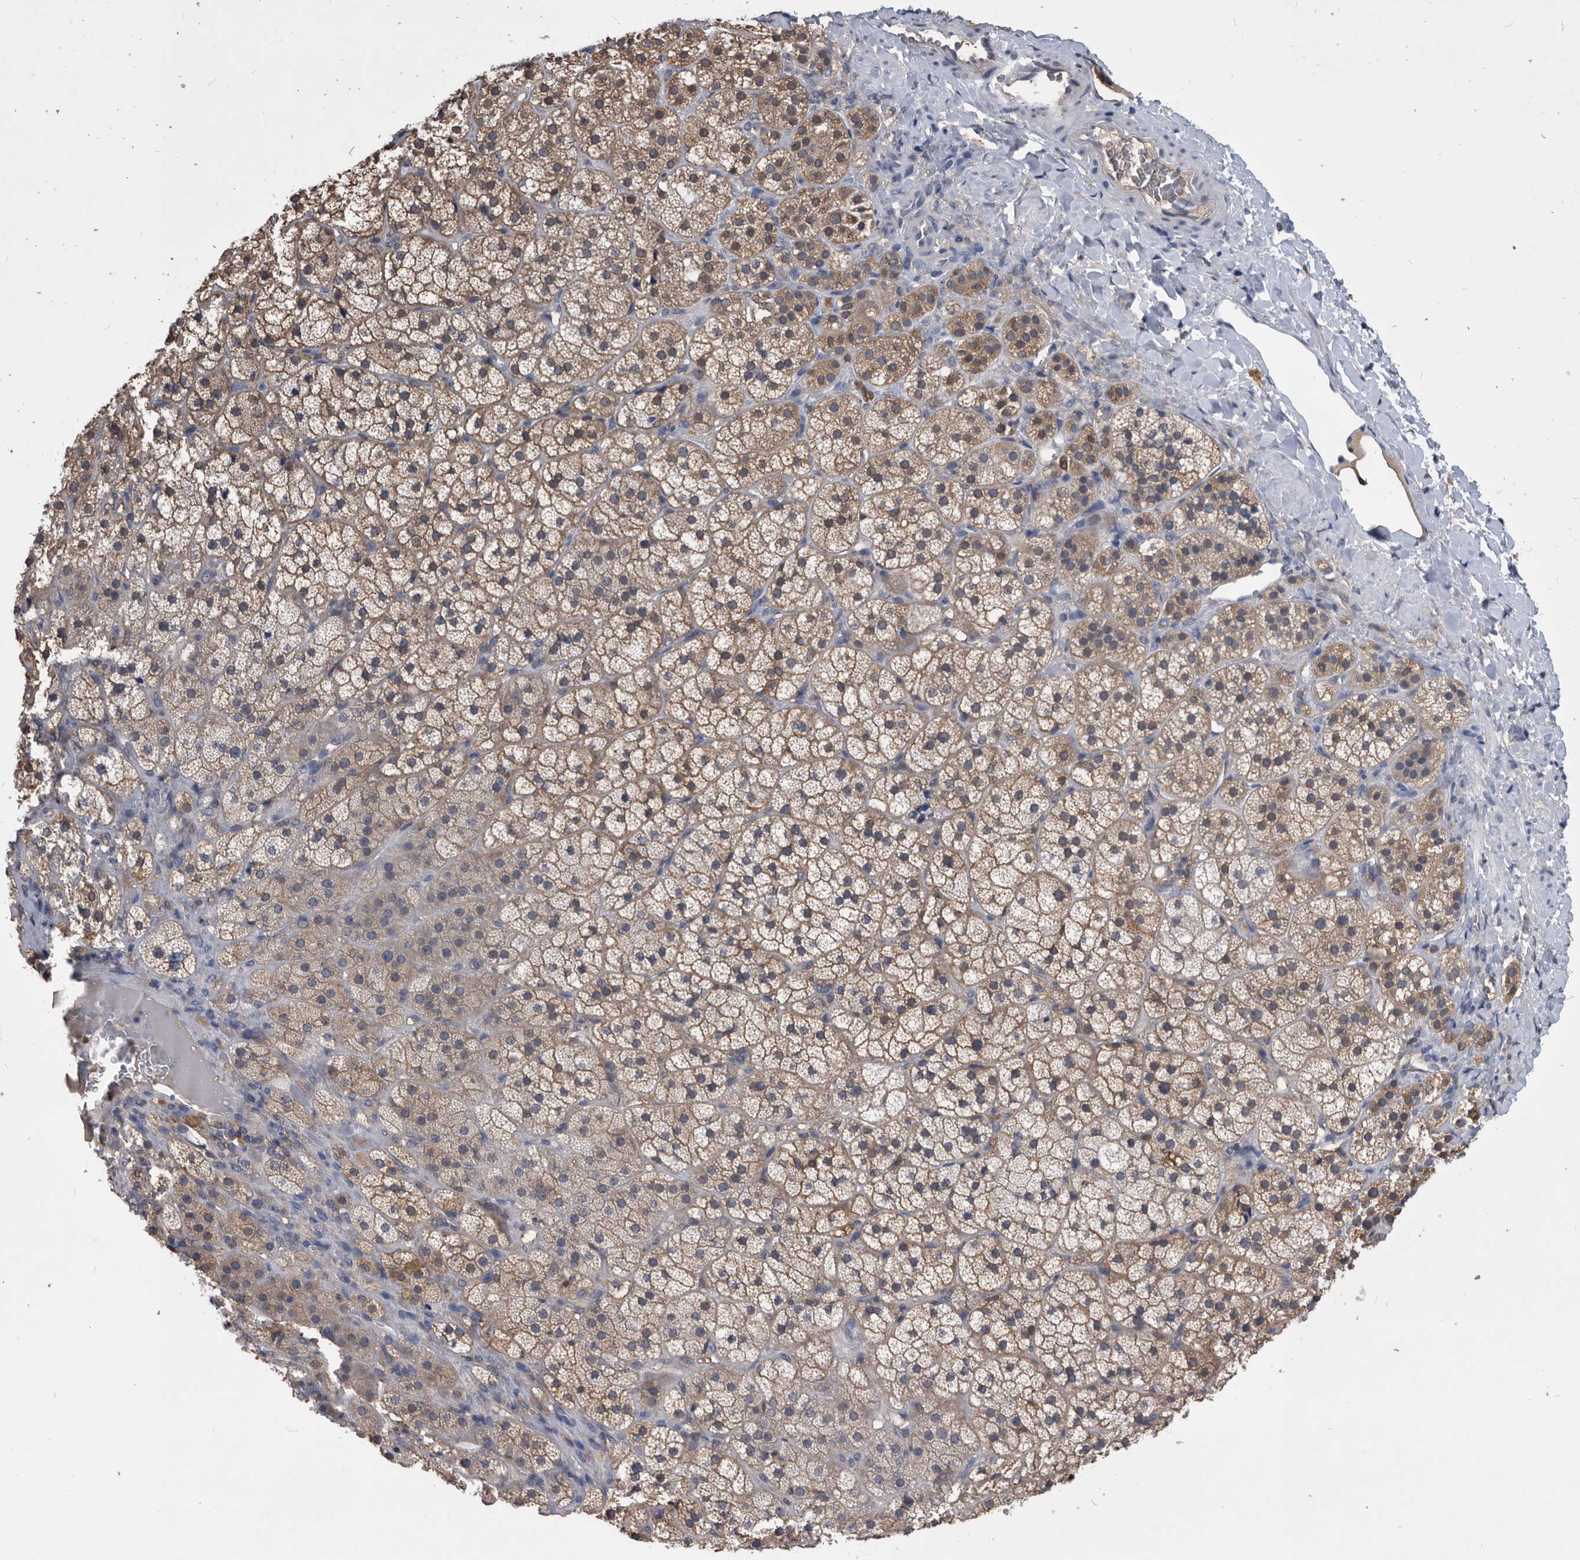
{"staining": {"intensity": "moderate", "quantity": ">75%", "location": "cytoplasmic/membranous"}, "tissue": "adrenal gland", "cell_type": "Glandular cells", "image_type": "normal", "snomed": [{"axis": "morphology", "description": "Normal tissue, NOS"}, {"axis": "topography", "description": "Adrenal gland"}], "caption": "The image shows staining of normal adrenal gland, revealing moderate cytoplasmic/membranous protein expression (brown color) within glandular cells.", "gene": "PDXK", "patient": {"sex": "female", "age": 44}}